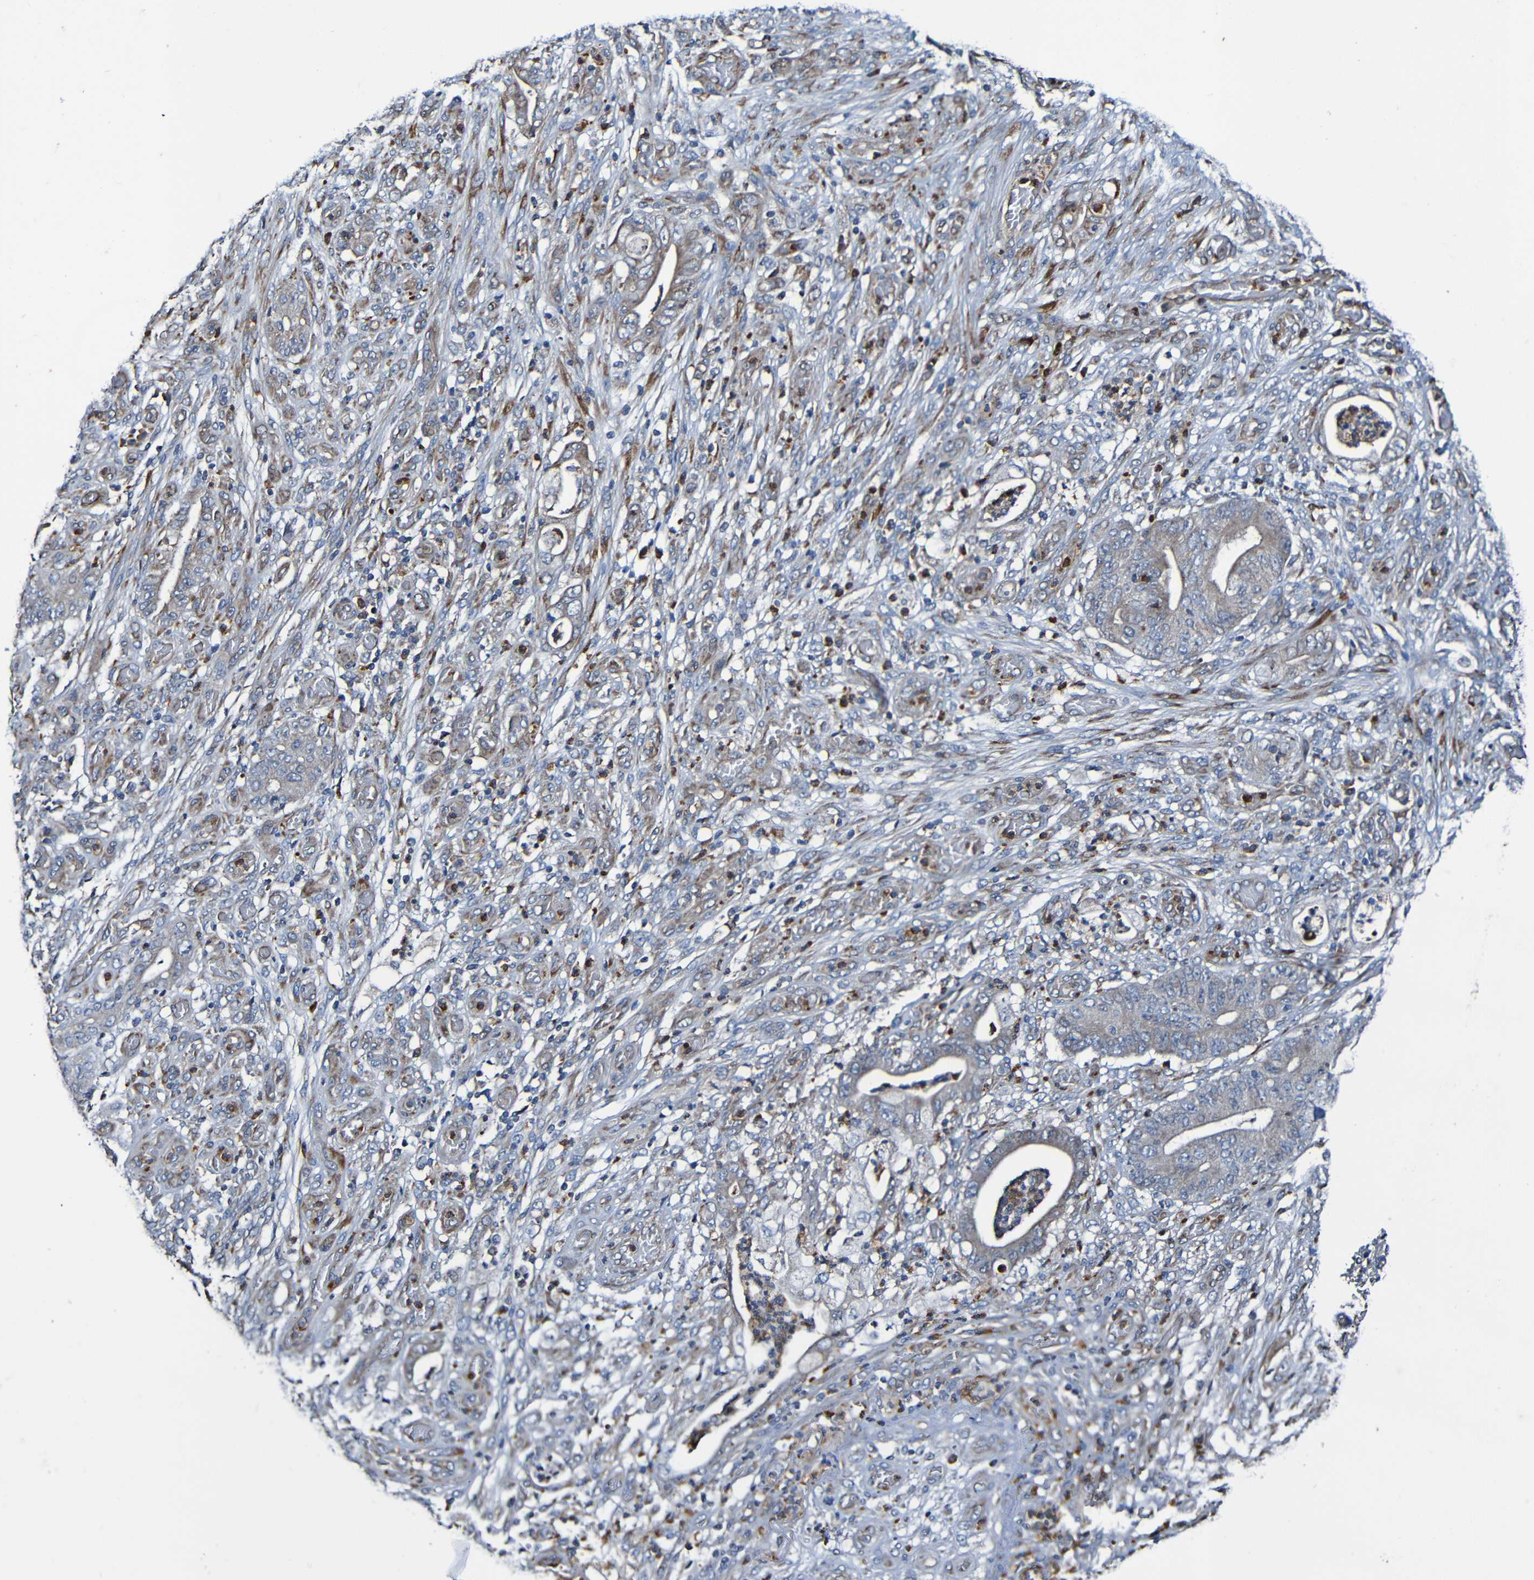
{"staining": {"intensity": "moderate", "quantity": "25%-75%", "location": "cytoplasmic/membranous"}, "tissue": "stomach cancer", "cell_type": "Tumor cells", "image_type": "cancer", "snomed": [{"axis": "morphology", "description": "Adenocarcinoma, NOS"}, {"axis": "topography", "description": "Stomach"}], "caption": "High-power microscopy captured an immunohistochemistry photomicrograph of stomach cancer (adenocarcinoma), revealing moderate cytoplasmic/membranous staining in approximately 25%-75% of tumor cells.", "gene": "ADAM15", "patient": {"sex": "female", "age": 73}}